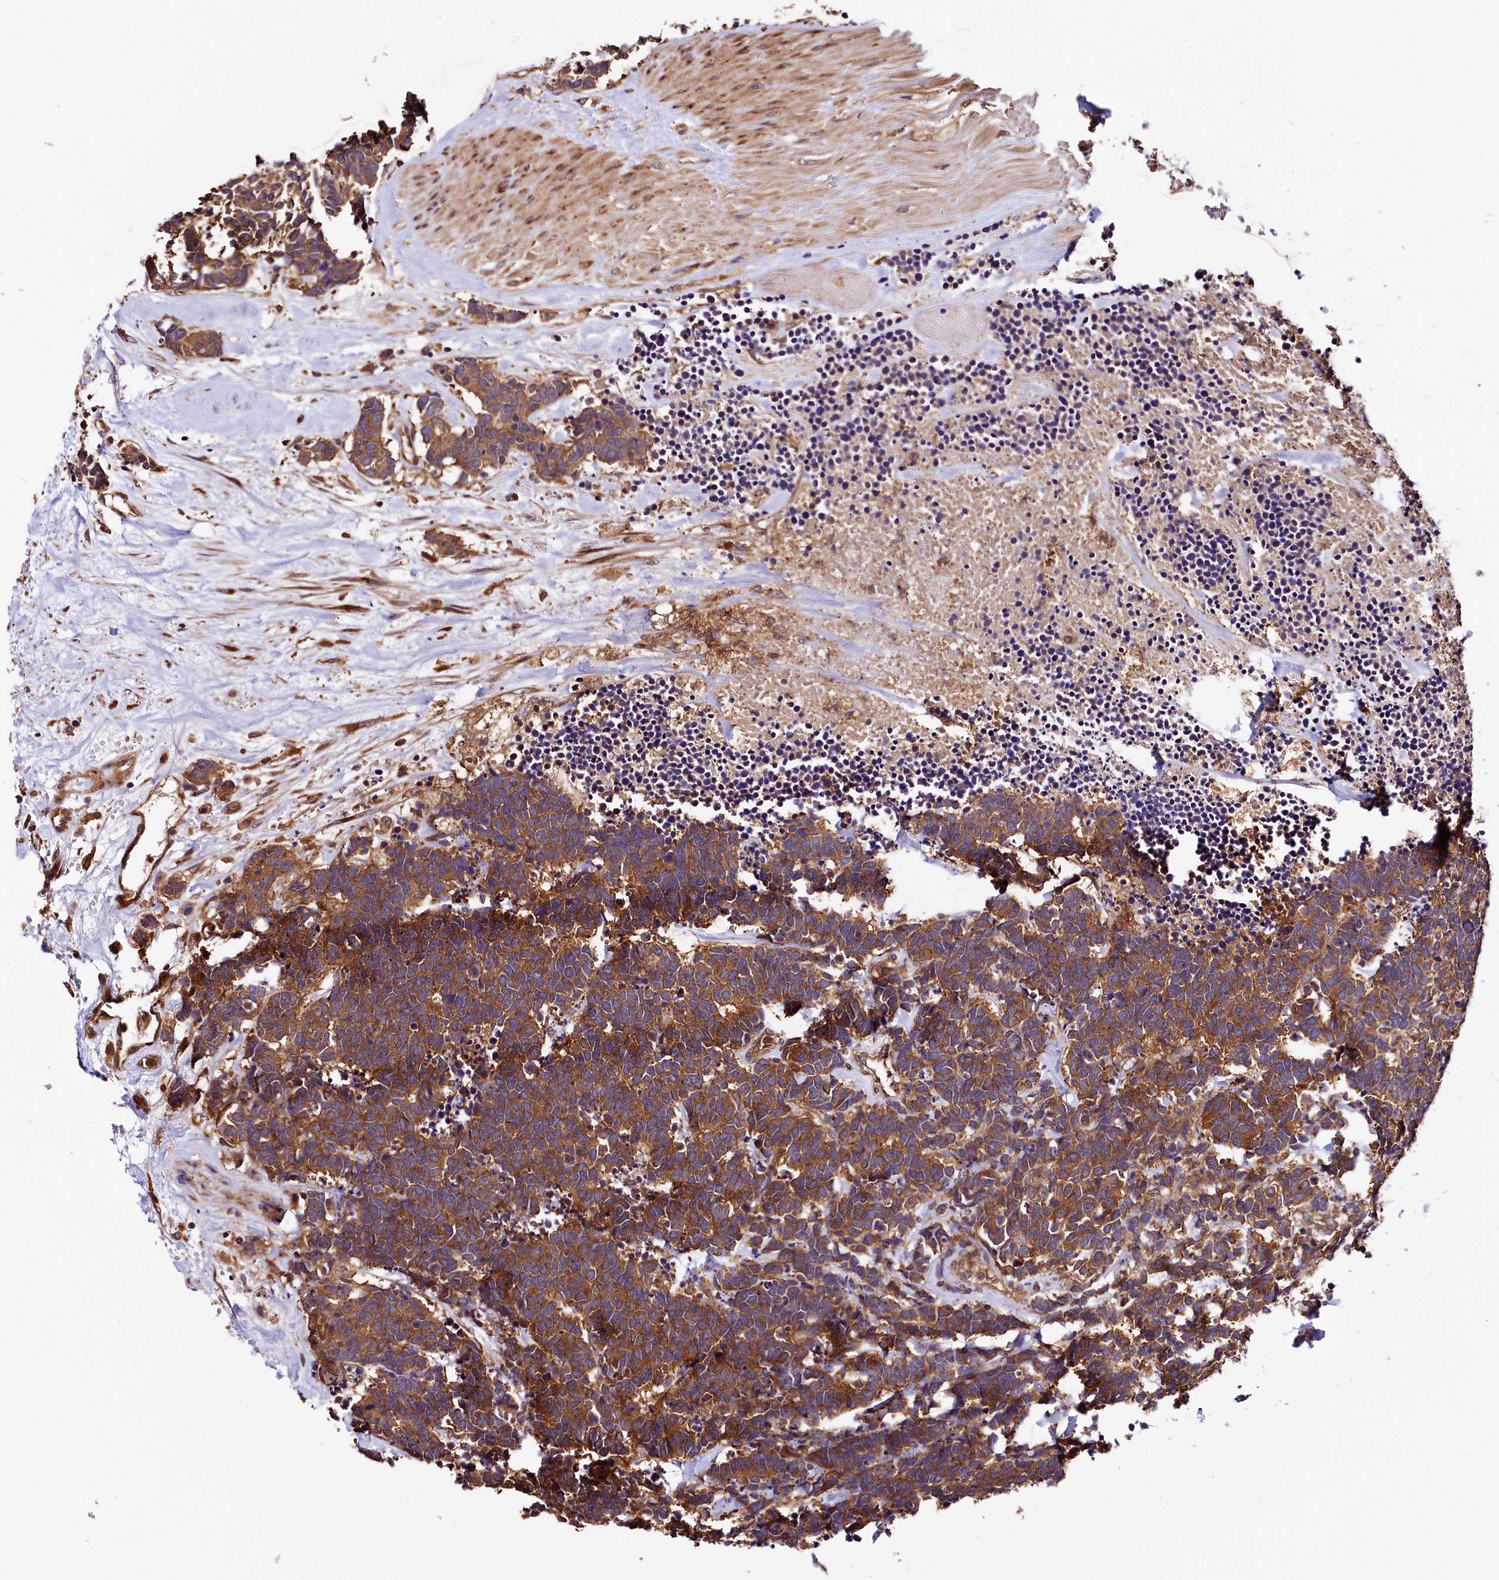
{"staining": {"intensity": "moderate", "quantity": ">75%", "location": "cytoplasmic/membranous"}, "tissue": "carcinoid", "cell_type": "Tumor cells", "image_type": "cancer", "snomed": [{"axis": "morphology", "description": "Carcinoma, NOS"}, {"axis": "morphology", "description": "Carcinoid, malignant, NOS"}, {"axis": "topography", "description": "Urinary bladder"}], "caption": "Tumor cells demonstrate moderate cytoplasmic/membranous positivity in approximately >75% of cells in carcinoid.", "gene": "VPS35", "patient": {"sex": "male", "age": 57}}